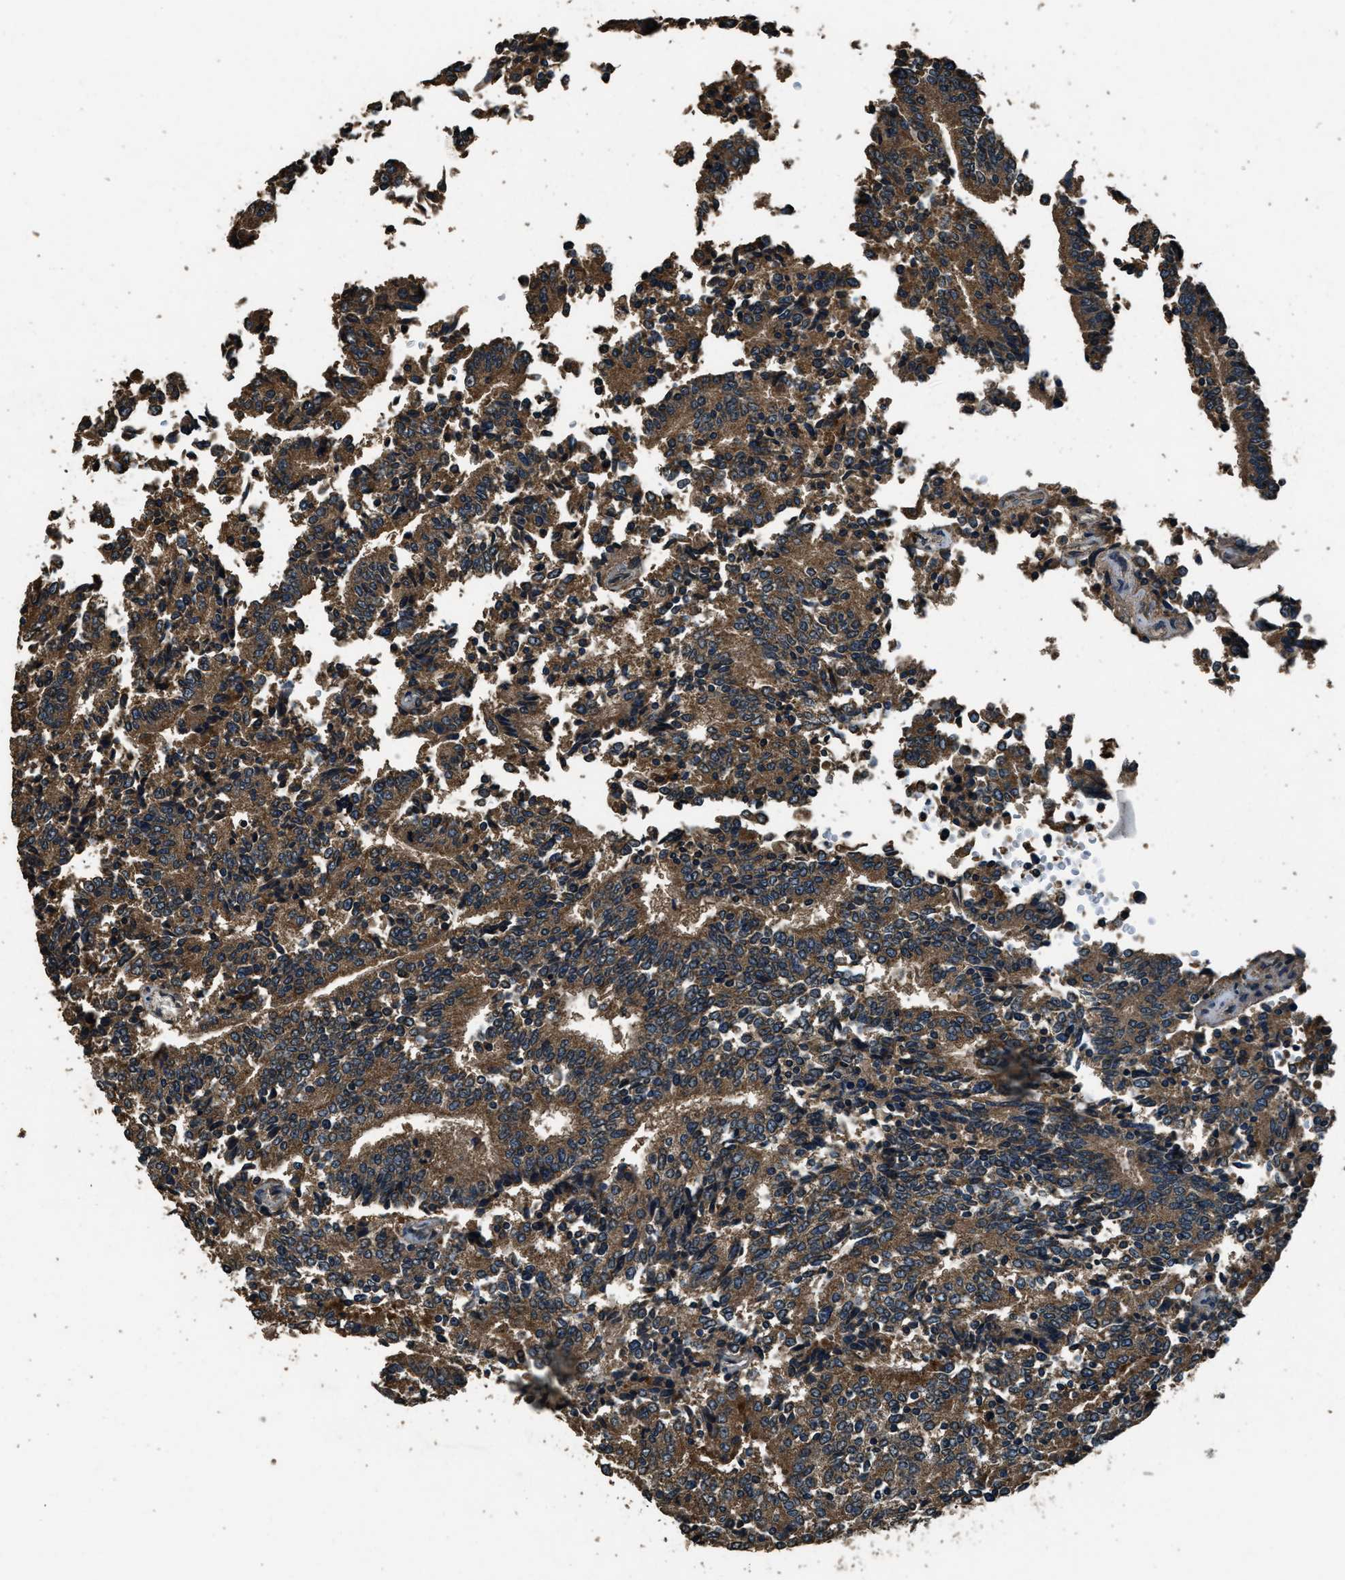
{"staining": {"intensity": "strong", "quantity": ">75%", "location": "cytoplasmic/membranous"}, "tissue": "prostate cancer", "cell_type": "Tumor cells", "image_type": "cancer", "snomed": [{"axis": "morphology", "description": "Normal tissue, NOS"}, {"axis": "morphology", "description": "Adenocarcinoma, High grade"}, {"axis": "topography", "description": "Prostate"}, {"axis": "topography", "description": "Seminal veicle"}], "caption": "Prostate cancer was stained to show a protein in brown. There is high levels of strong cytoplasmic/membranous staining in approximately >75% of tumor cells. (DAB (3,3'-diaminobenzidine) IHC with brightfield microscopy, high magnification).", "gene": "SALL3", "patient": {"sex": "male", "age": 55}}